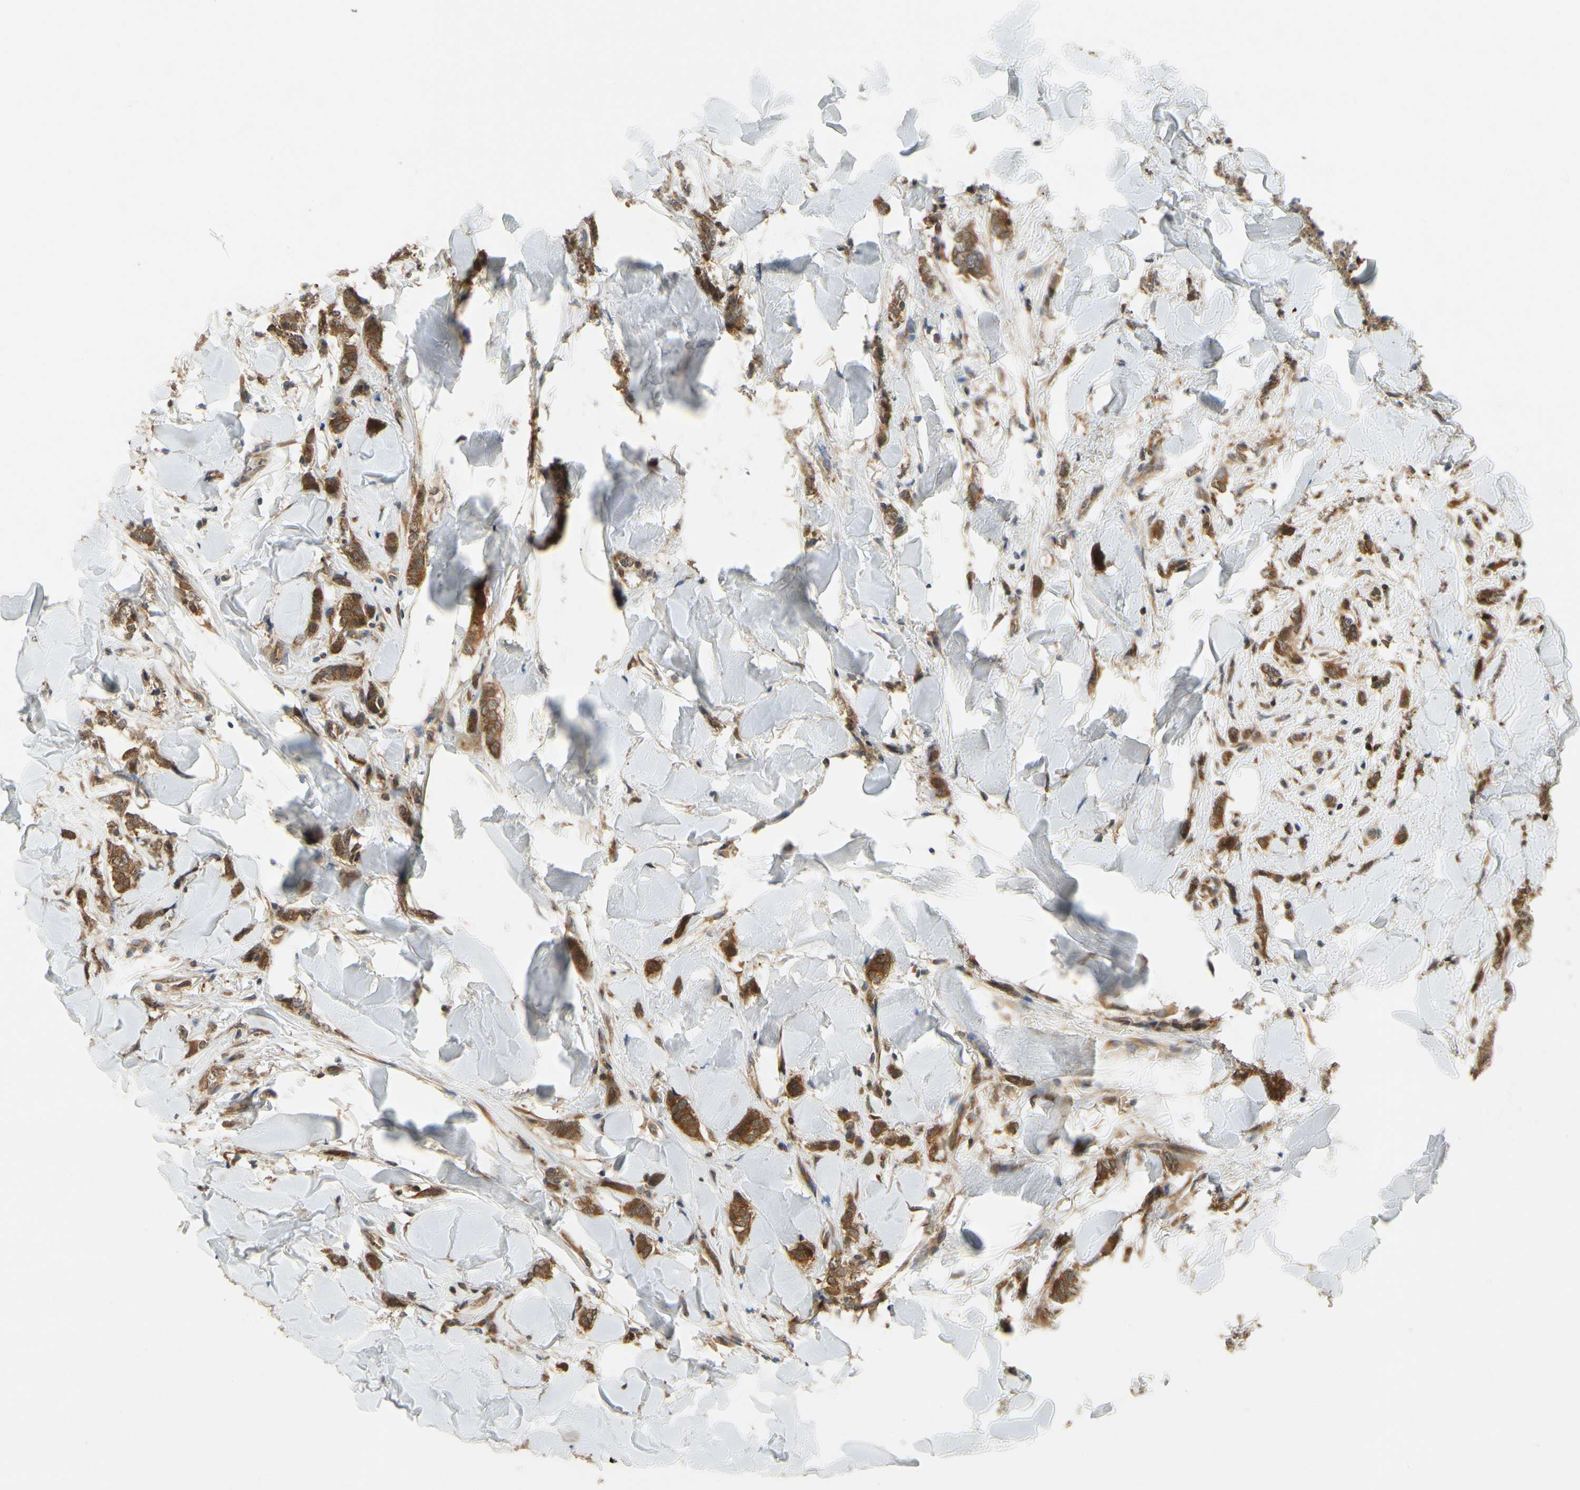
{"staining": {"intensity": "strong", "quantity": ">75%", "location": "cytoplasmic/membranous"}, "tissue": "breast cancer", "cell_type": "Tumor cells", "image_type": "cancer", "snomed": [{"axis": "morphology", "description": "Lobular carcinoma"}, {"axis": "topography", "description": "Skin"}, {"axis": "topography", "description": "Breast"}], "caption": "Immunohistochemistry staining of breast lobular carcinoma, which reveals high levels of strong cytoplasmic/membranous expression in approximately >75% of tumor cells indicating strong cytoplasmic/membranous protein positivity. The staining was performed using DAB (brown) for protein detection and nuclei were counterstained in hematoxylin (blue).", "gene": "TDRP", "patient": {"sex": "female", "age": 46}}